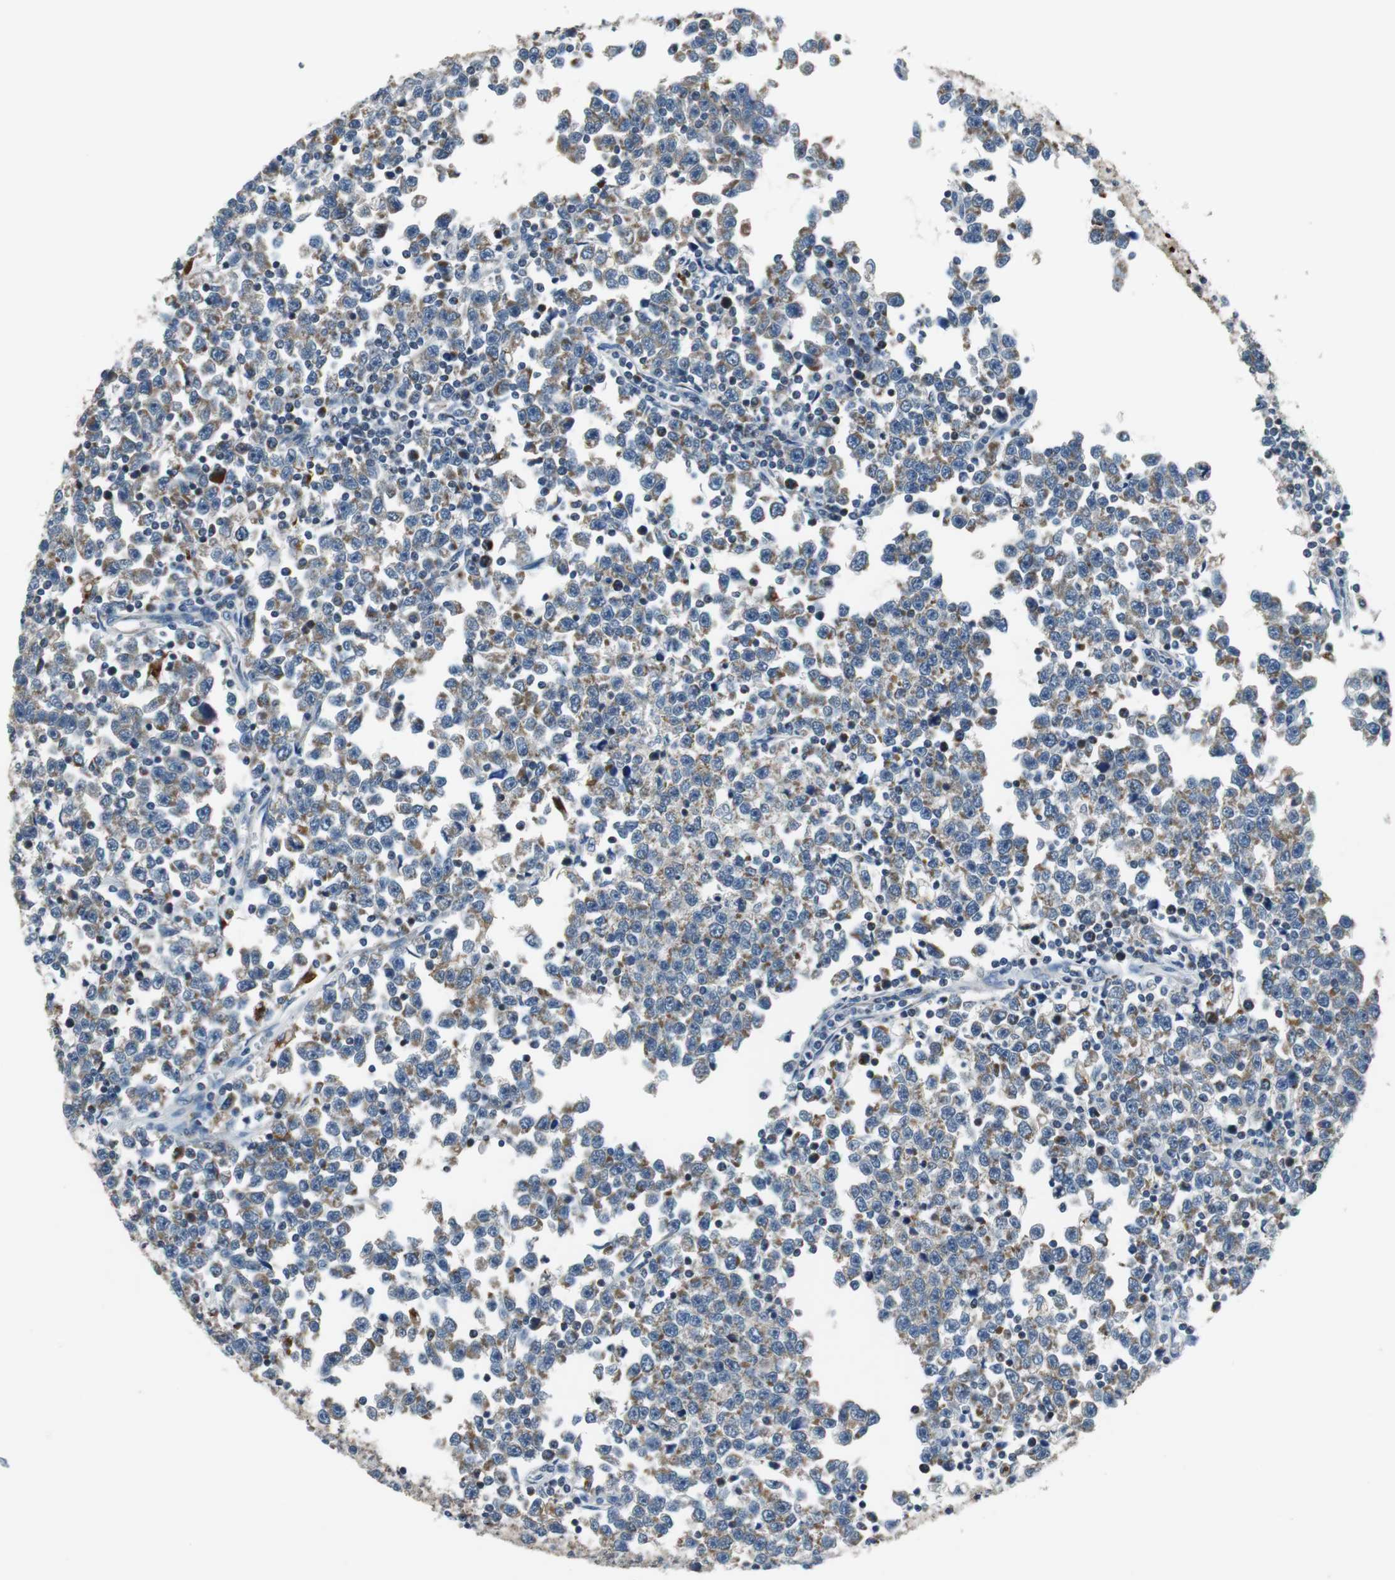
{"staining": {"intensity": "weak", "quantity": "25%-75%", "location": "cytoplasmic/membranous"}, "tissue": "testis cancer", "cell_type": "Tumor cells", "image_type": "cancer", "snomed": [{"axis": "morphology", "description": "Seminoma, NOS"}, {"axis": "topography", "description": "Testis"}], "caption": "Testis seminoma tissue exhibits weak cytoplasmic/membranous staining in approximately 25%-75% of tumor cells Immunohistochemistry (ihc) stains the protein of interest in brown and the nuclei are stained blue.", "gene": "NLGN1", "patient": {"sex": "male", "age": 43}}